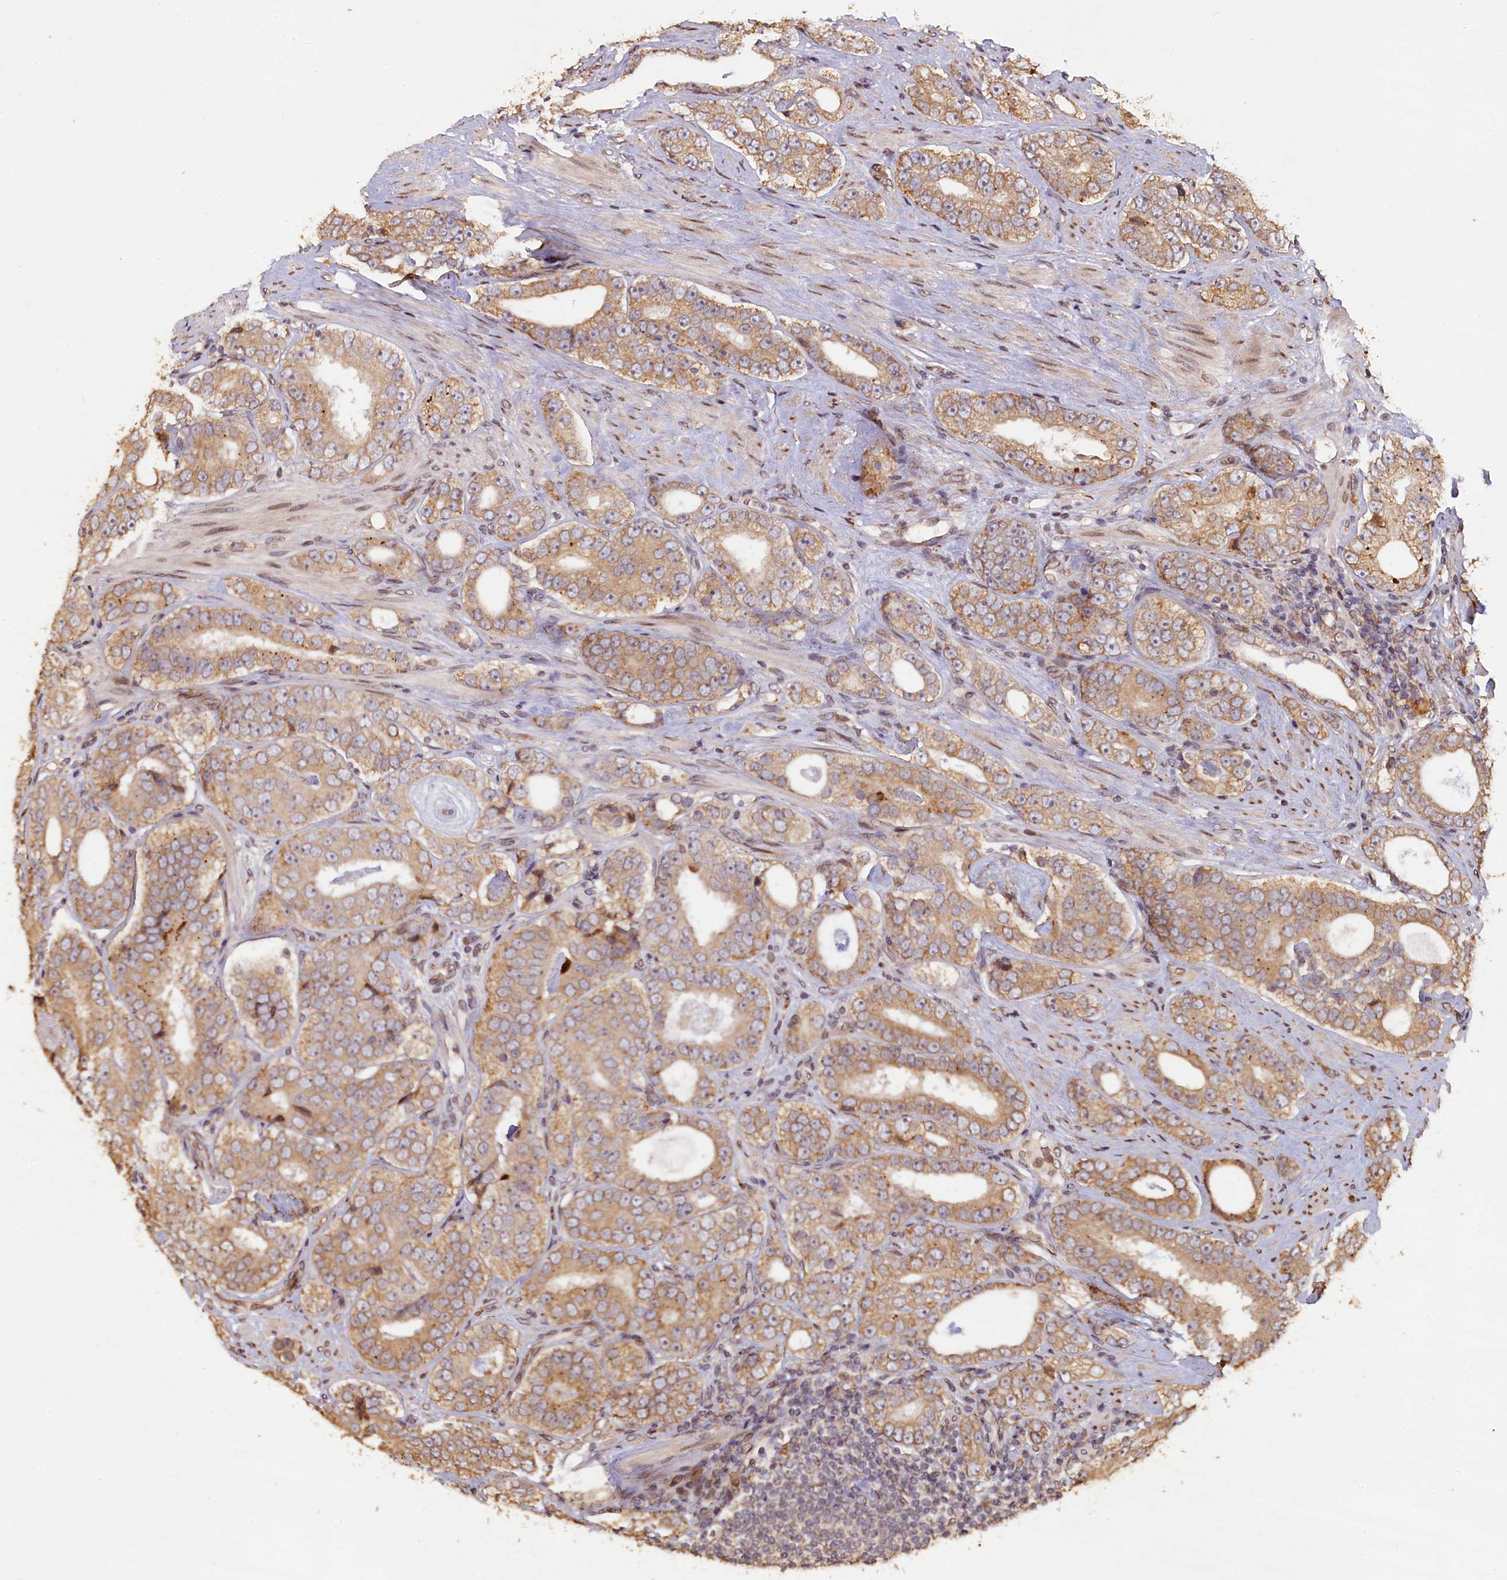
{"staining": {"intensity": "moderate", "quantity": ">75%", "location": "cytoplasmic/membranous"}, "tissue": "prostate cancer", "cell_type": "Tumor cells", "image_type": "cancer", "snomed": [{"axis": "morphology", "description": "Adenocarcinoma, High grade"}, {"axis": "topography", "description": "Prostate"}], "caption": "High-magnification brightfield microscopy of prostate cancer stained with DAB (brown) and counterstained with hematoxylin (blue). tumor cells exhibit moderate cytoplasmic/membranous positivity is appreciated in approximately>75% of cells.", "gene": "SLC38A7", "patient": {"sex": "male", "age": 56}}